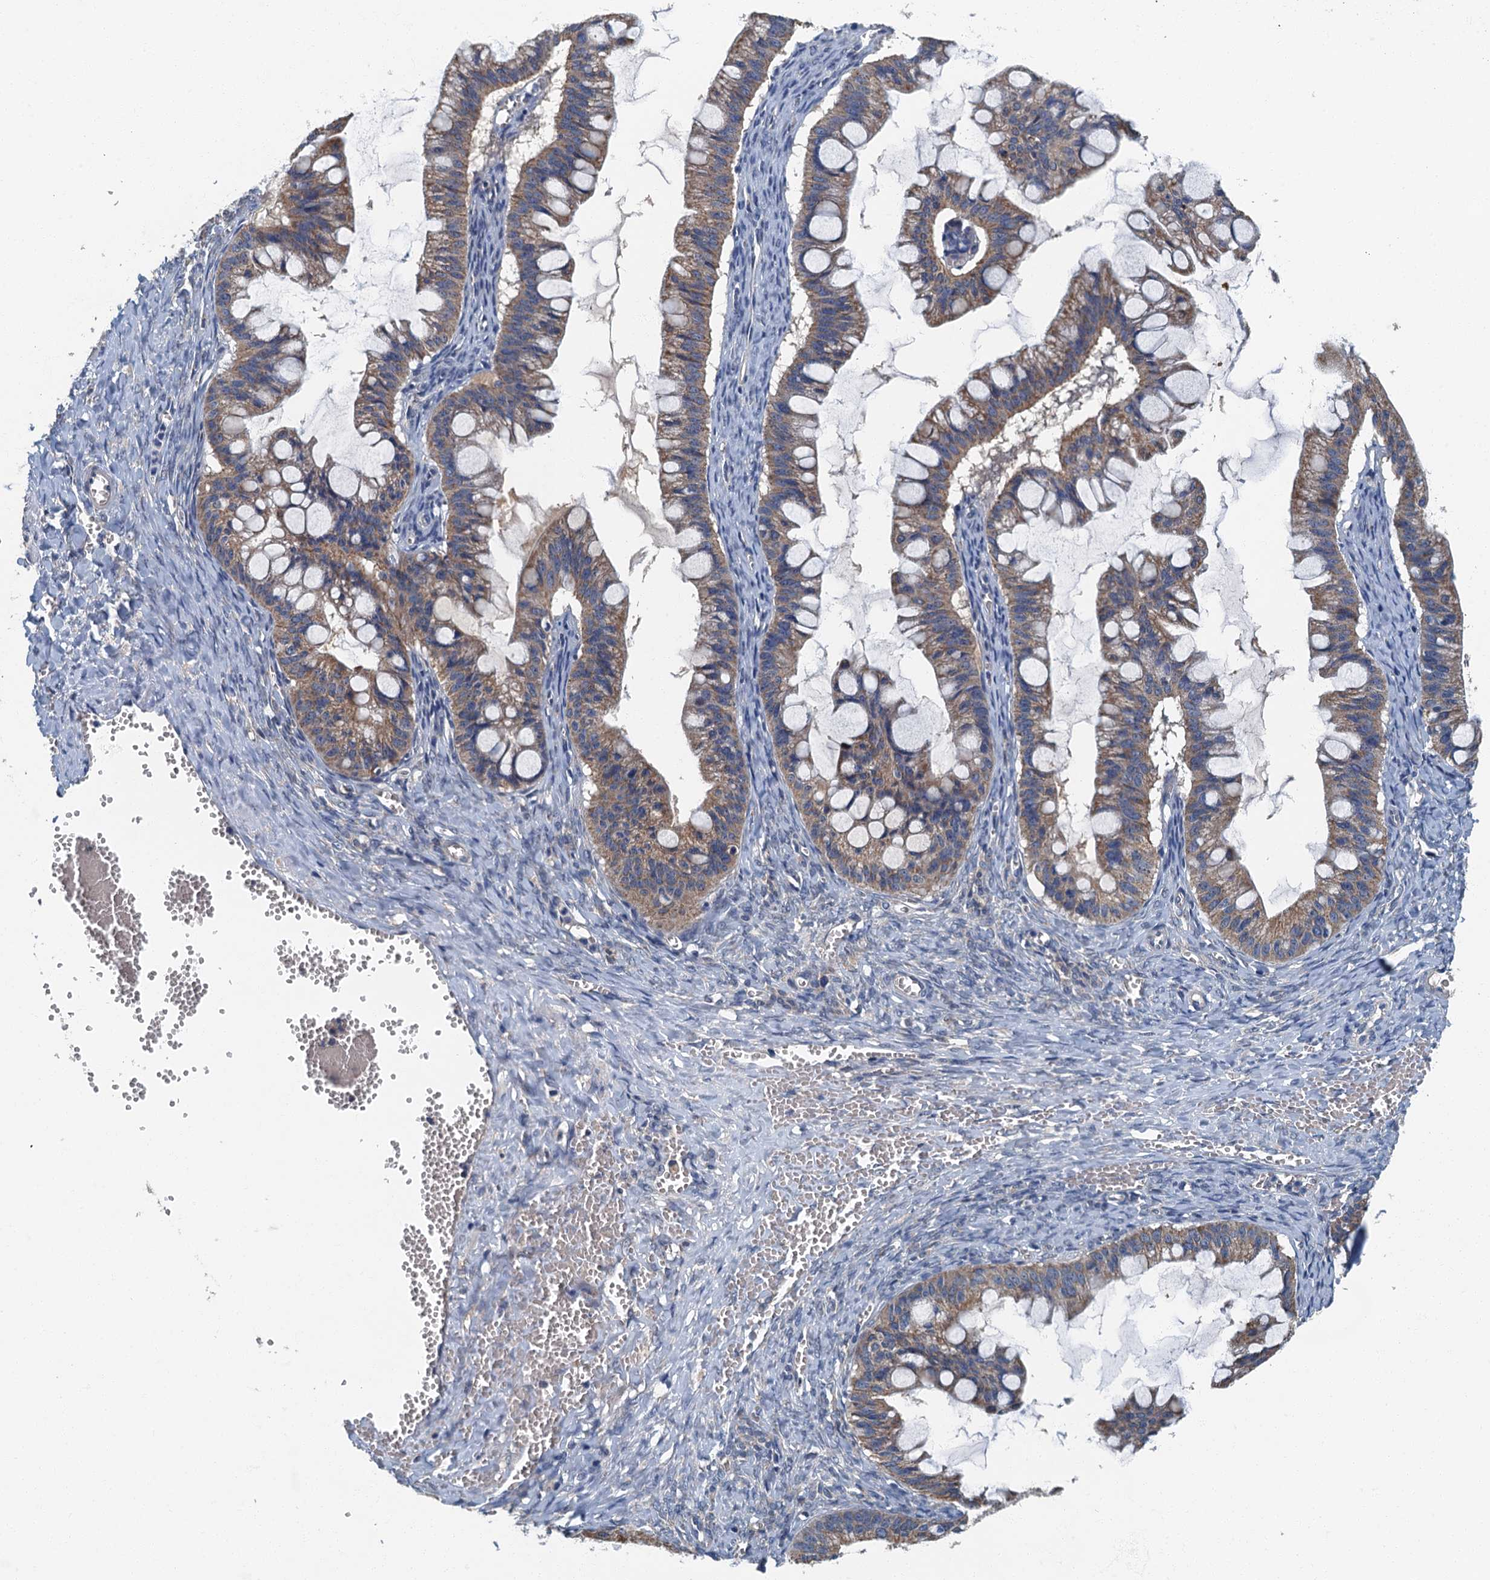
{"staining": {"intensity": "weak", "quantity": ">75%", "location": "cytoplasmic/membranous"}, "tissue": "ovarian cancer", "cell_type": "Tumor cells", "image_type": "cancer", "snomed": [{"axis": "morphology", "description": "Cystadenocarcinoma, mucinous, NOS"}, {"axis": "topography", "description": "Ovary"}], "caption": "IHC (DAB (3,3'-diaminobenzidine)) staining of mucinous cystadenocarcinoma (ovarian) shows weak cytoplasmic/membranous protein staining in about >75% of tumor cells.", "gene": "DDX49", "patient": {"sex": "female", "age": 73}}